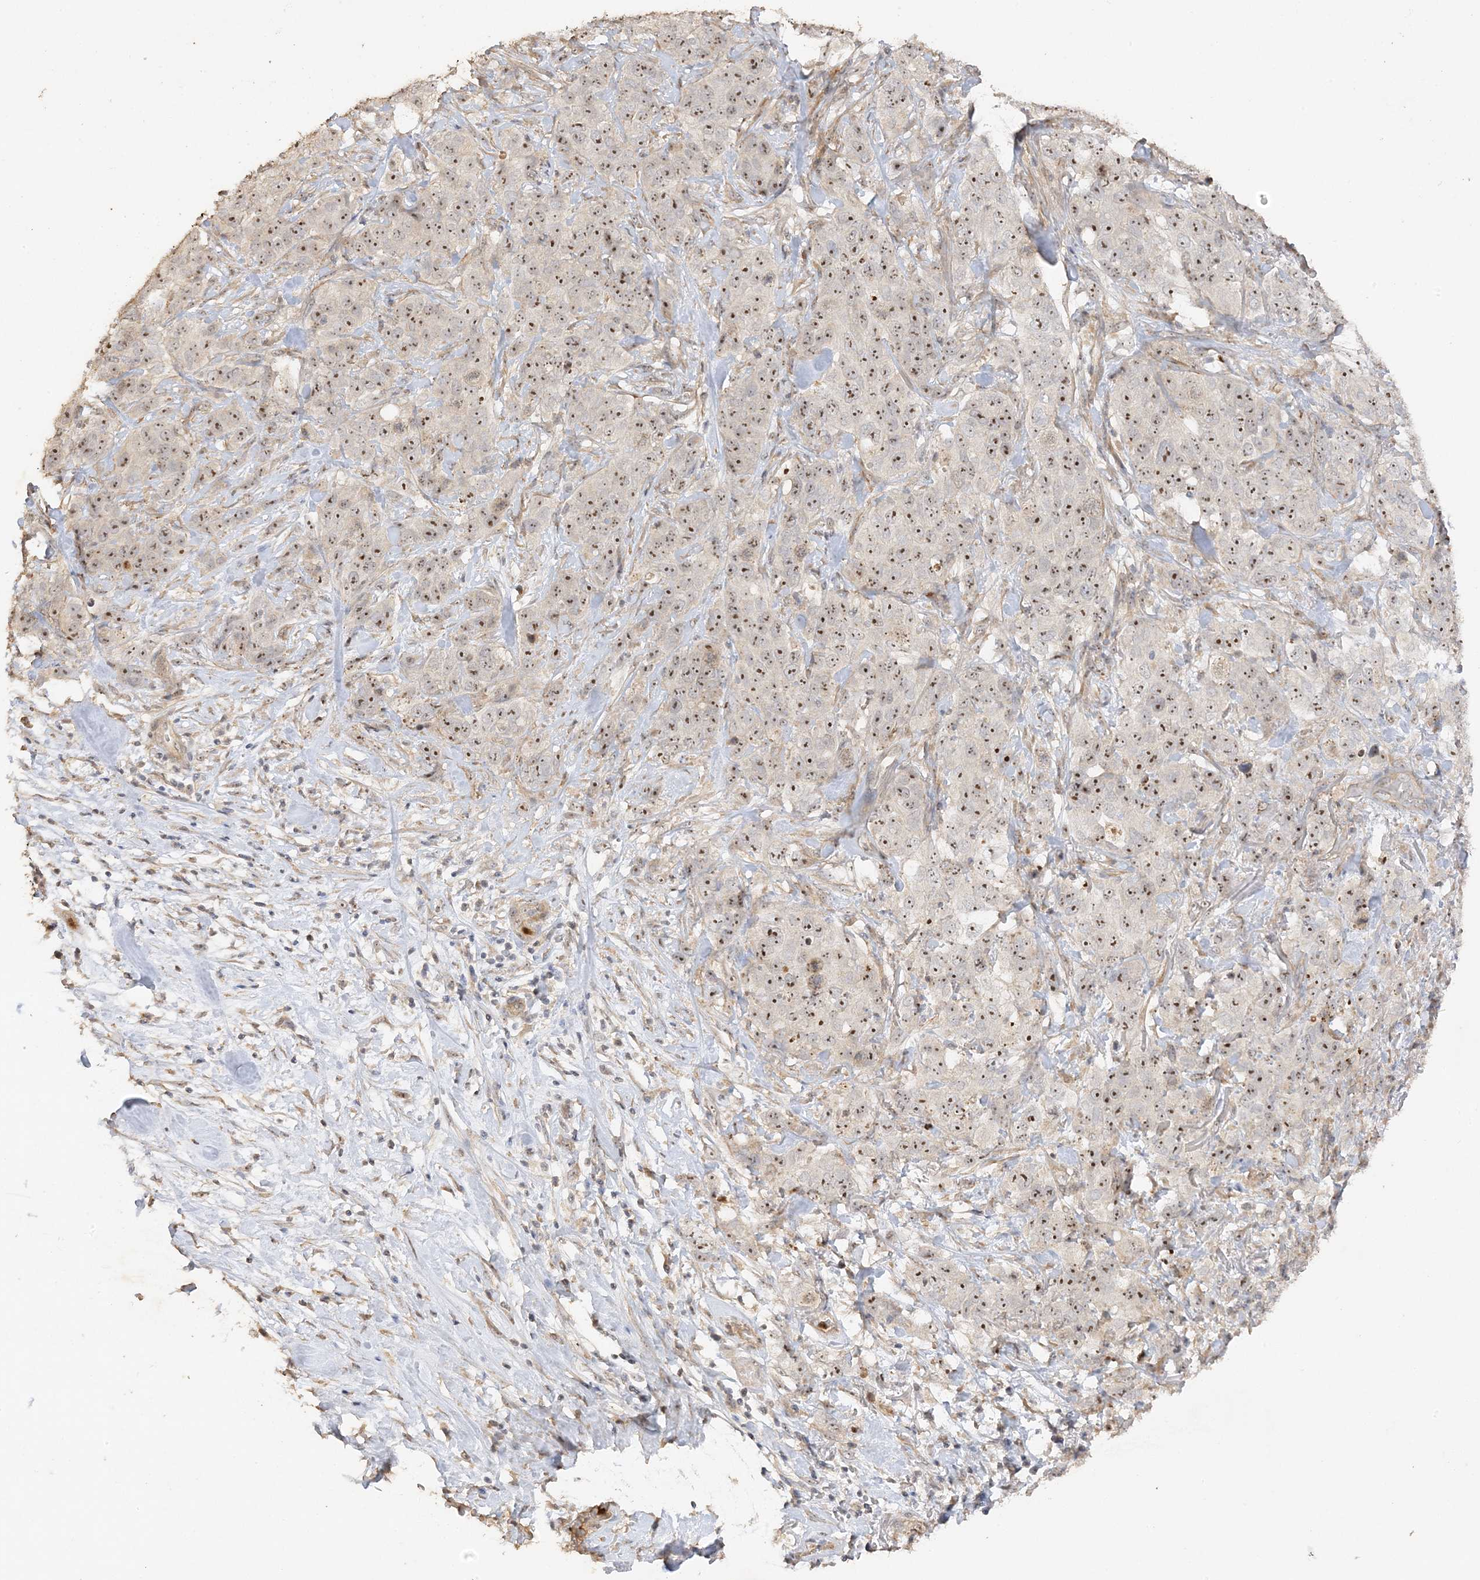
{"staining": {"intensity": "moderate", "quantity": ">75%", "location": "nuclear"}, "tissue": "stomach cancer", "cell_type": "Tumor cells", "image_type": "cancer", "snomed": [{"axis": "morphology", "description": "Adenocarcinoma, NOS"}, {"axis": "topography", "description": "Stomach"}], "caption": "A brown stain shows moderate nuclear expression of a protein in human stomach adenocarcinoma tumor cells.", "gene": "DDX18", "patient": {"sex": "male", "age": 48}}